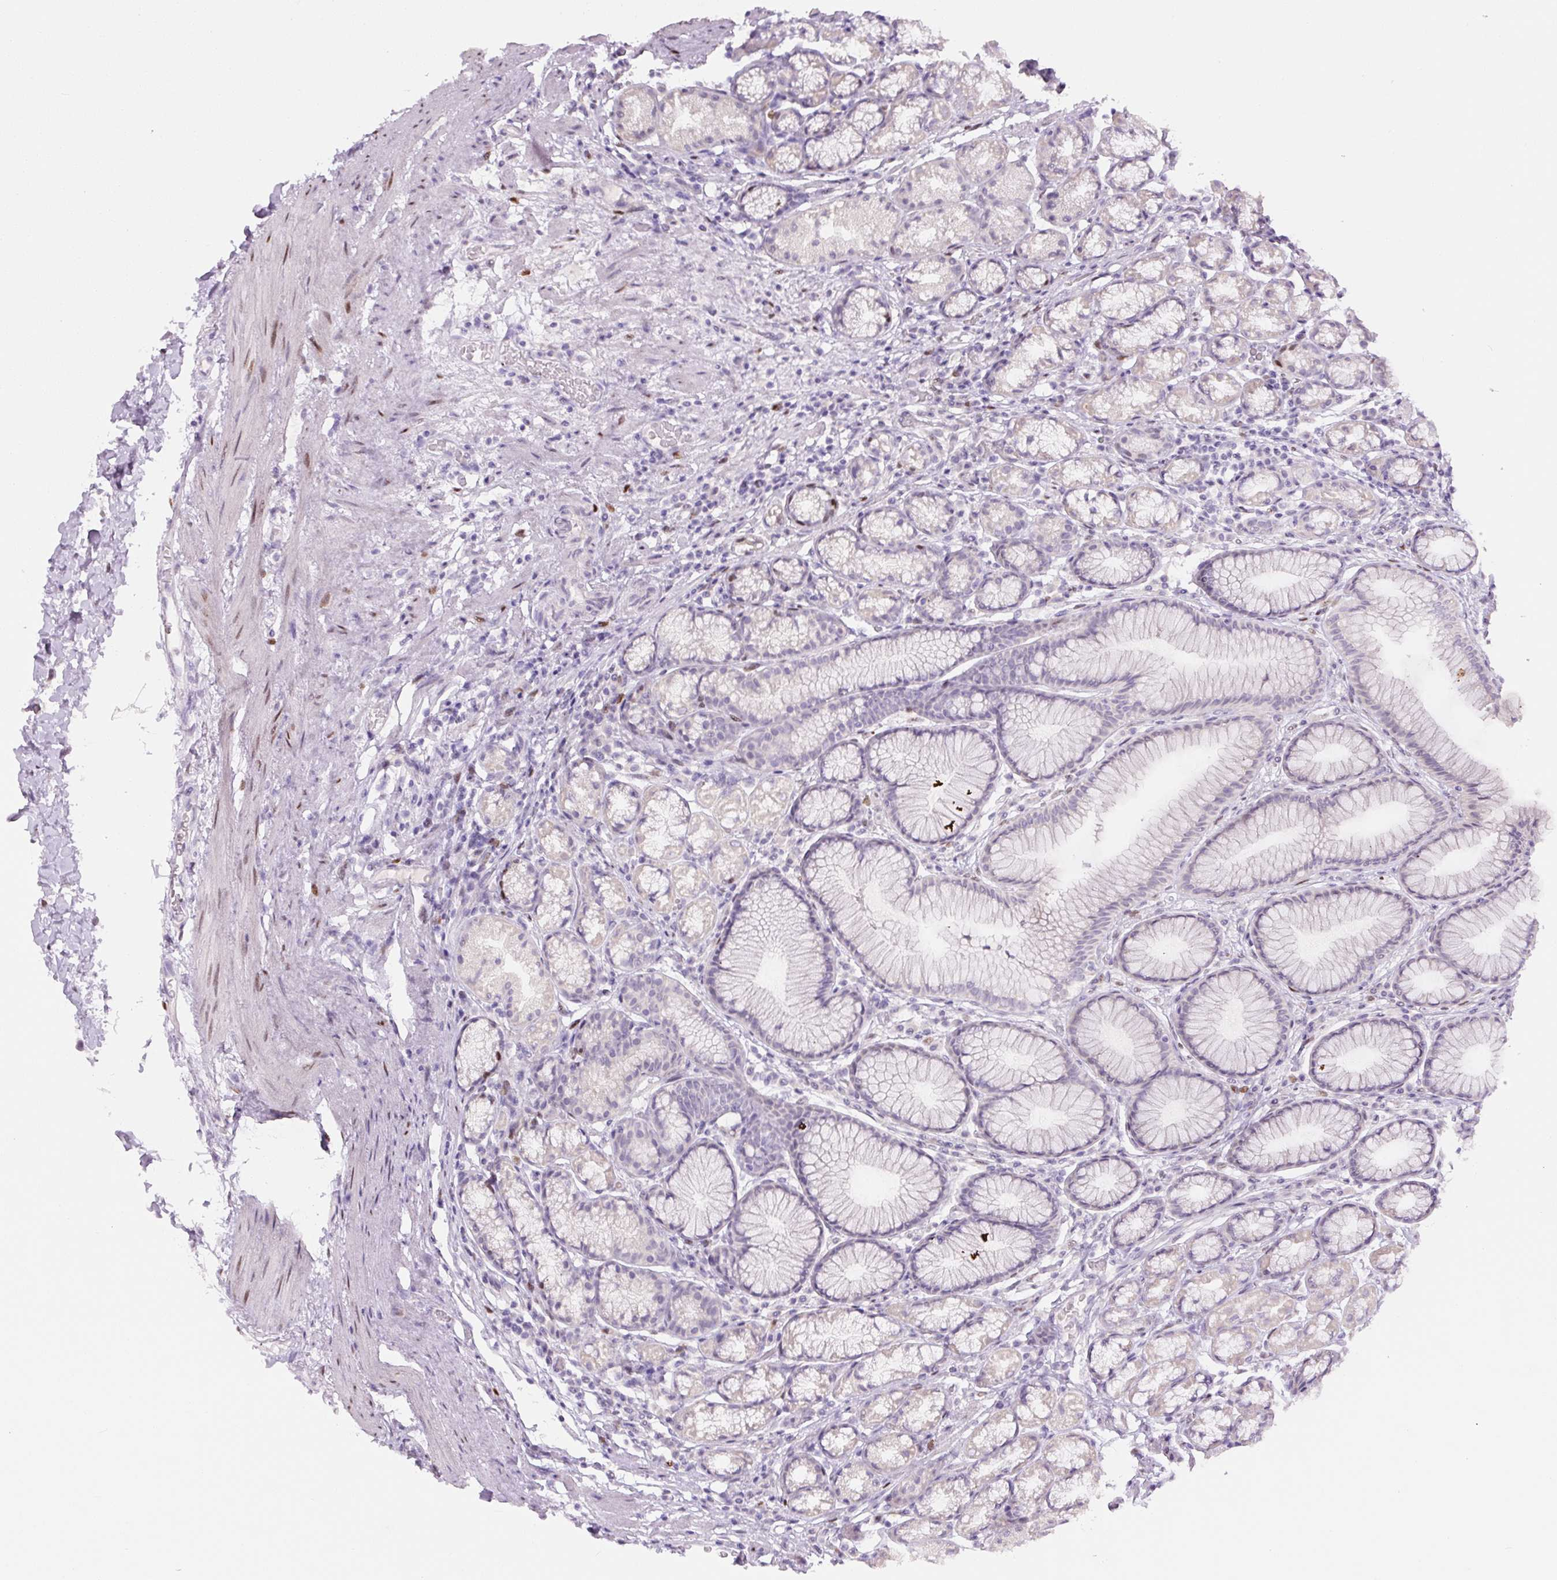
{"staining": {"intensity": "moderate", "quantity": "<25%", "location": "nuclear"}, "tissue": "stomach", "cell_type": "Glandular cells", "image_type": "normal", "snomed": [{"axis": "morphology", "description": "Normal tissue, NOS"}, {"axis": "topography", "description": "Stomach, lower"}], "caption": "High-magnification brightfield microscopy of normal stomach stained with DAB (brown) and counterstained with hematoxylin (blue). glandular cells exhibit moderate nuclear positivity is present in about<25% of cells. Using DAB (3,3'-diaminobenzidine) (brown) and hematoxylin (blue) stains, captured at high magnification using brightfield microscopy.", "gene": "SIX1", "patient": {"sex": "male", "age": 67}}